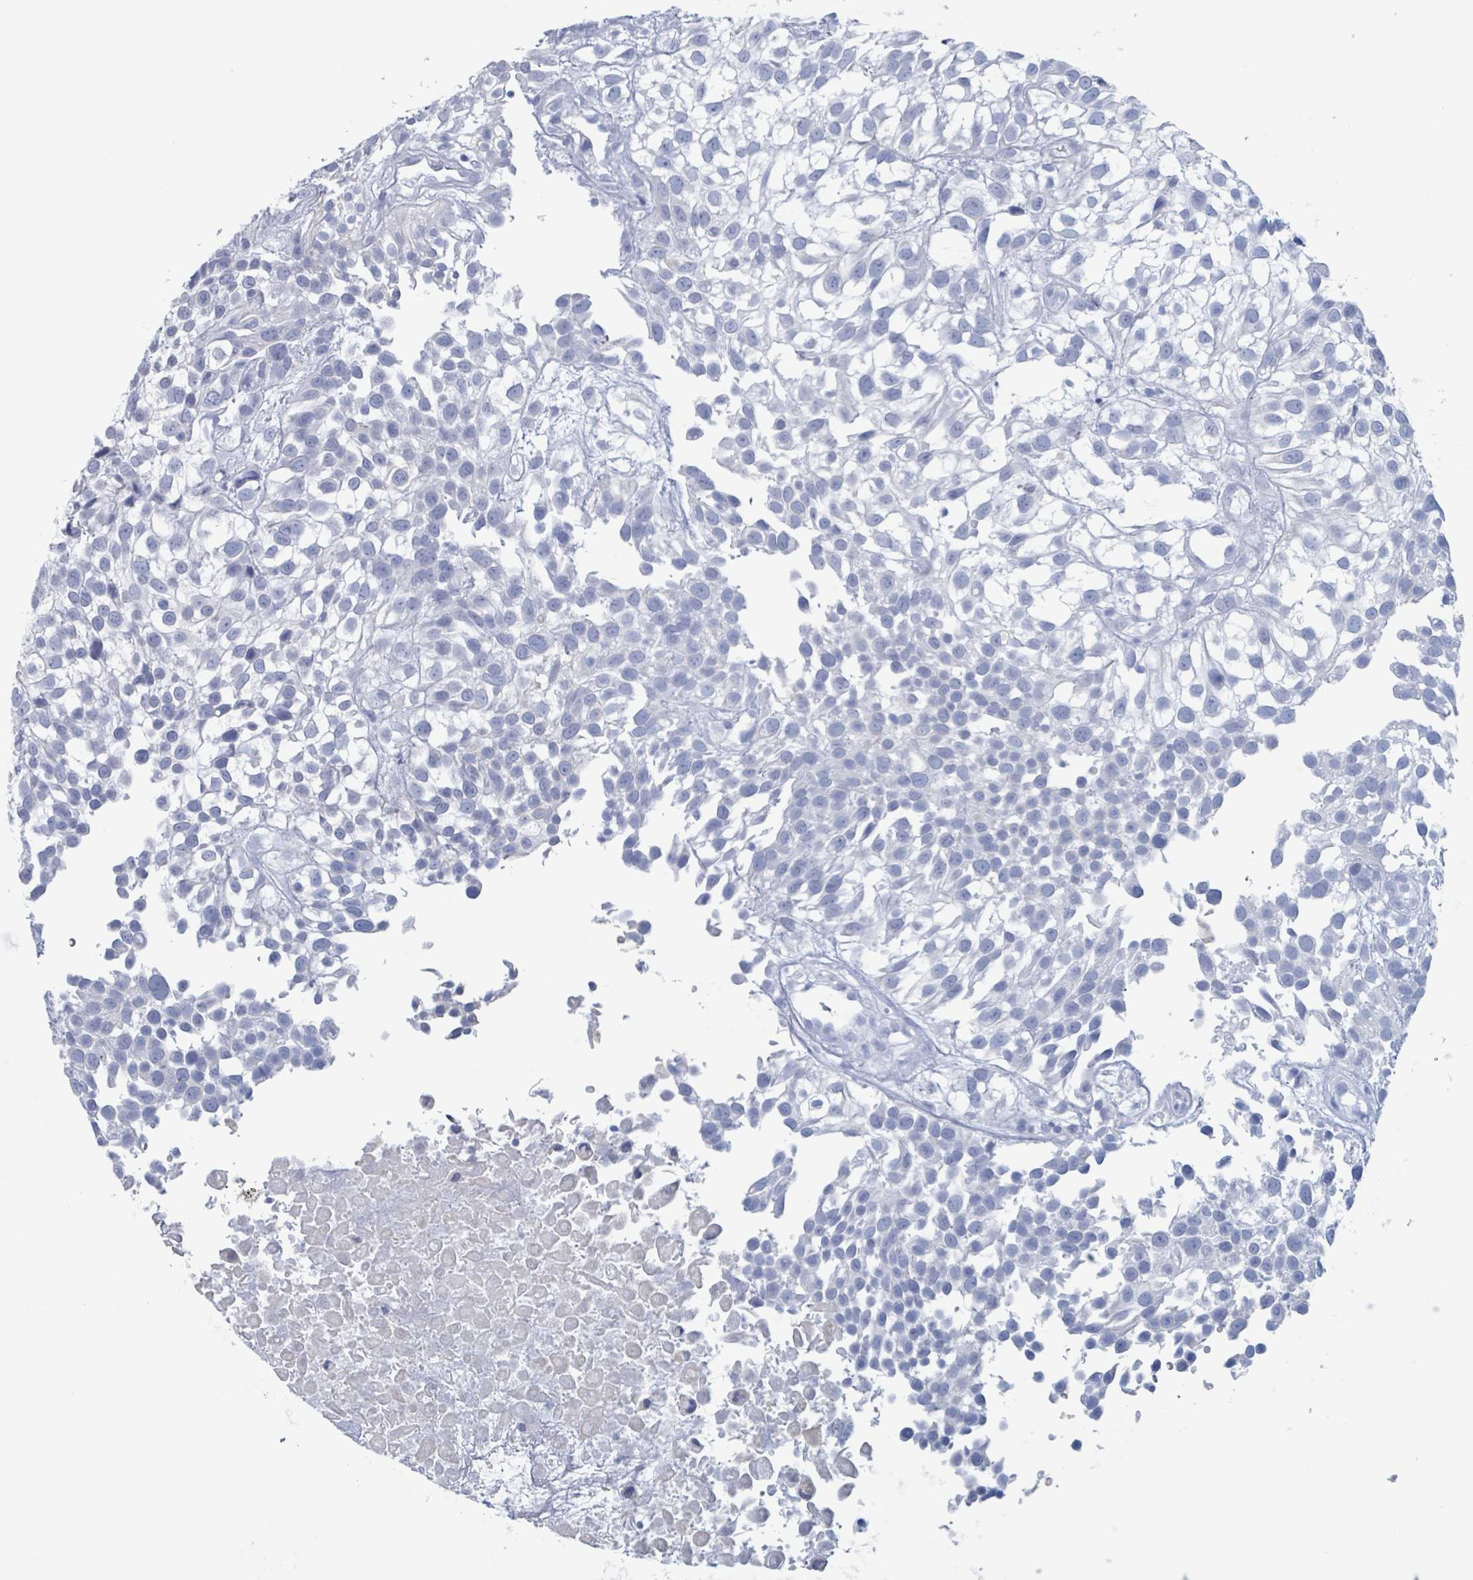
{"staining": {"intensity": "negative", "quantity": "none", "location": "none"}, "tissue": "urothelial cancer", "cell_type": "Tumor cells", "image_type": "cancer", "snomed": [{"axis": "morphology", "description": "Urothelial carcinoma, High grade"}, {"axis": "topography", "description": "Urinary bladder"}], "caption": "There is no significant staining in tumor cells of high-grade urothelial carcinoma.", "gene": "KLK4", "patient": {"sex": "male", "age": 56}}